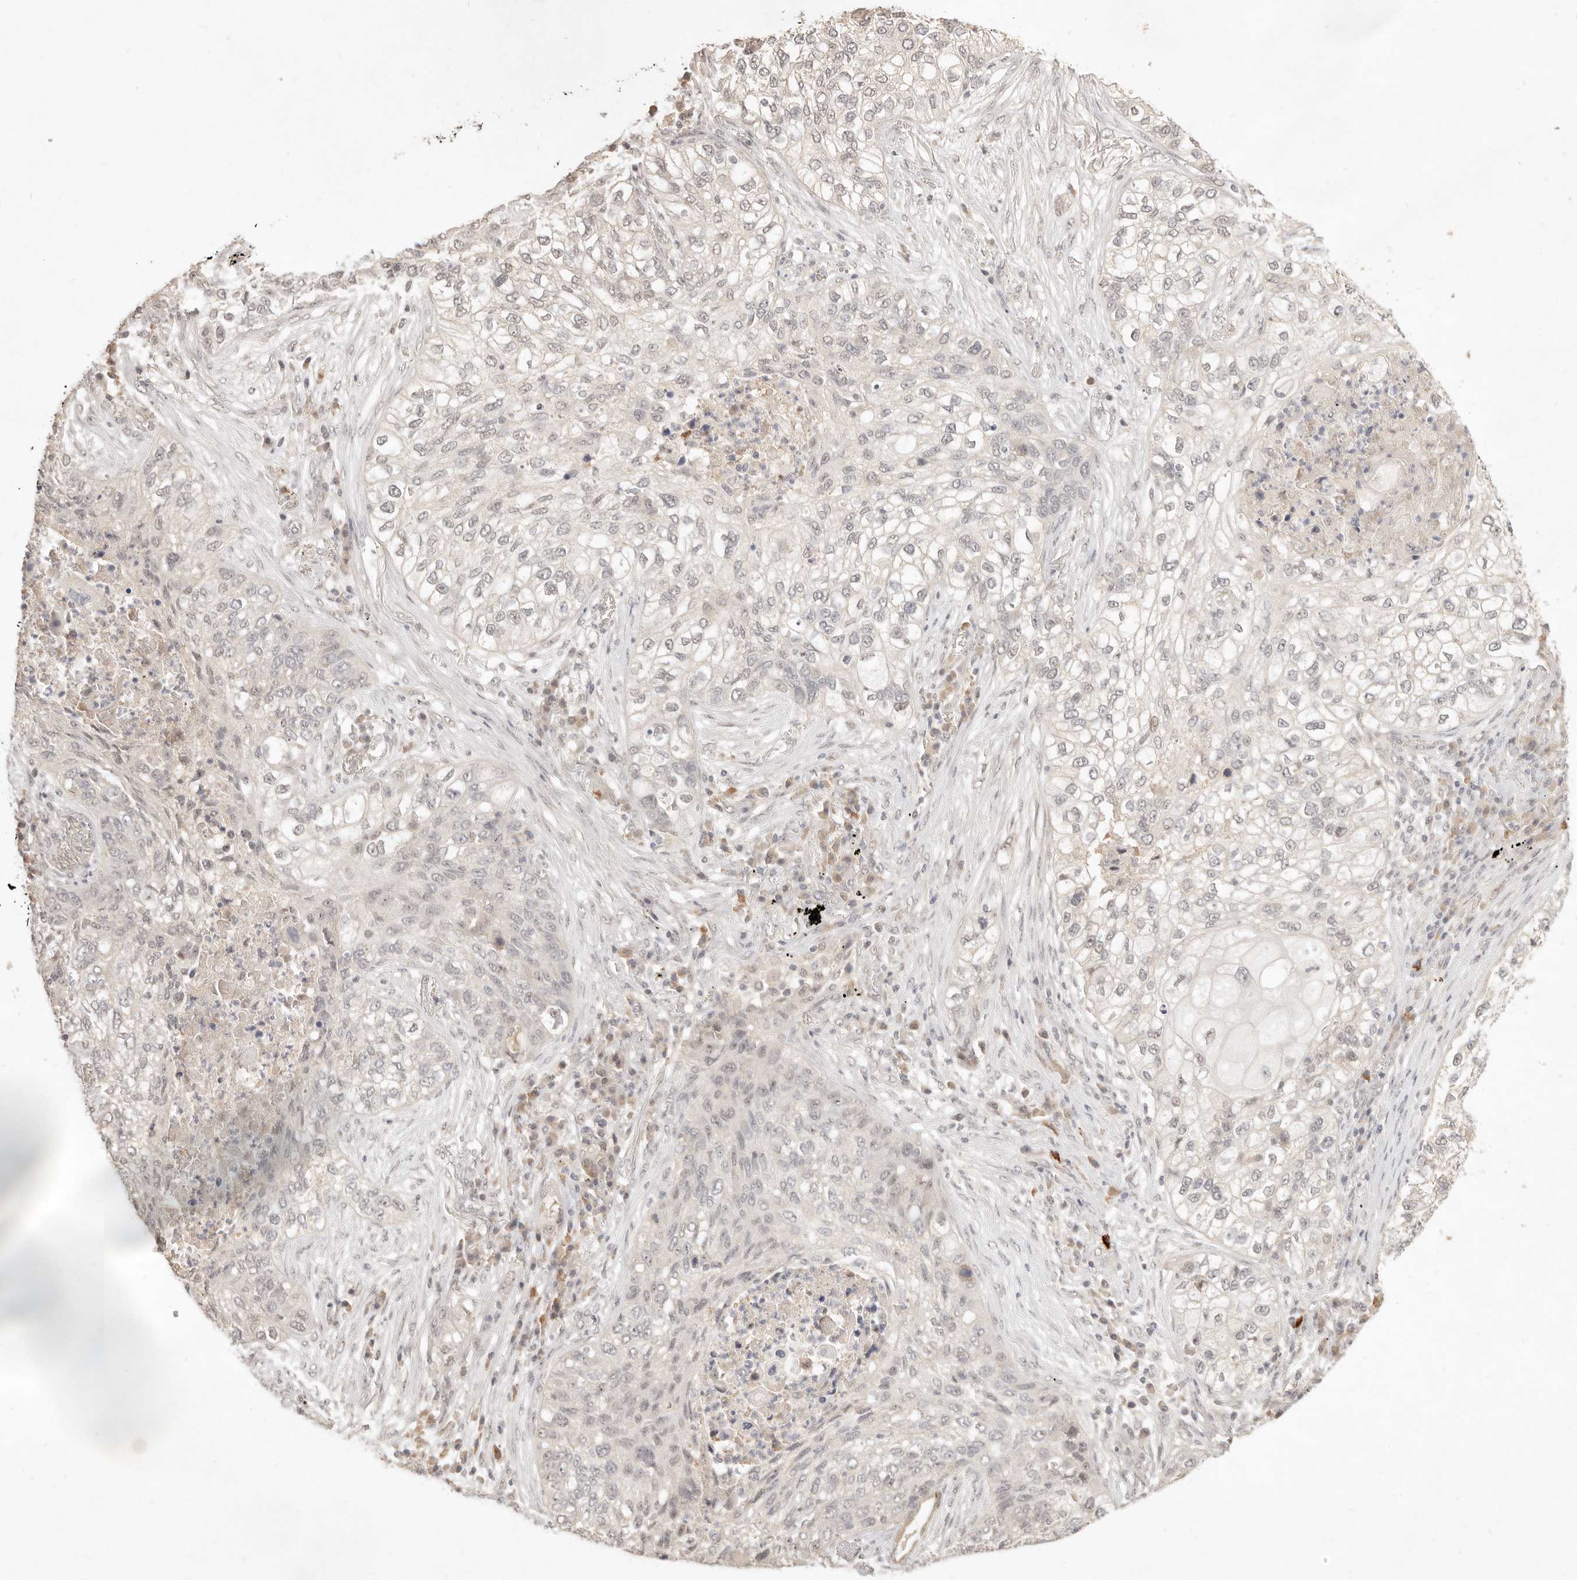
{"staining": {"intensity": "weak", "quantity": ">75%", "location": "nuclear"}, "tissue": "lung cancer", "cell_type": "Tumor cells", "image_type": "cancer", "snomed": [{"axis": "morphology", "description": "Squamous cell carcinoma, NOS"}, {"axis": "topography", "description": "Lung"}], "caption": "Lung cancer tissue demonstrates weak nuclear positivity in approximately >75% of tumor cells, visualized by immunohistochemistry.", "gene": "MEP1A", "patient": {"sex": "female", "age": 63}}